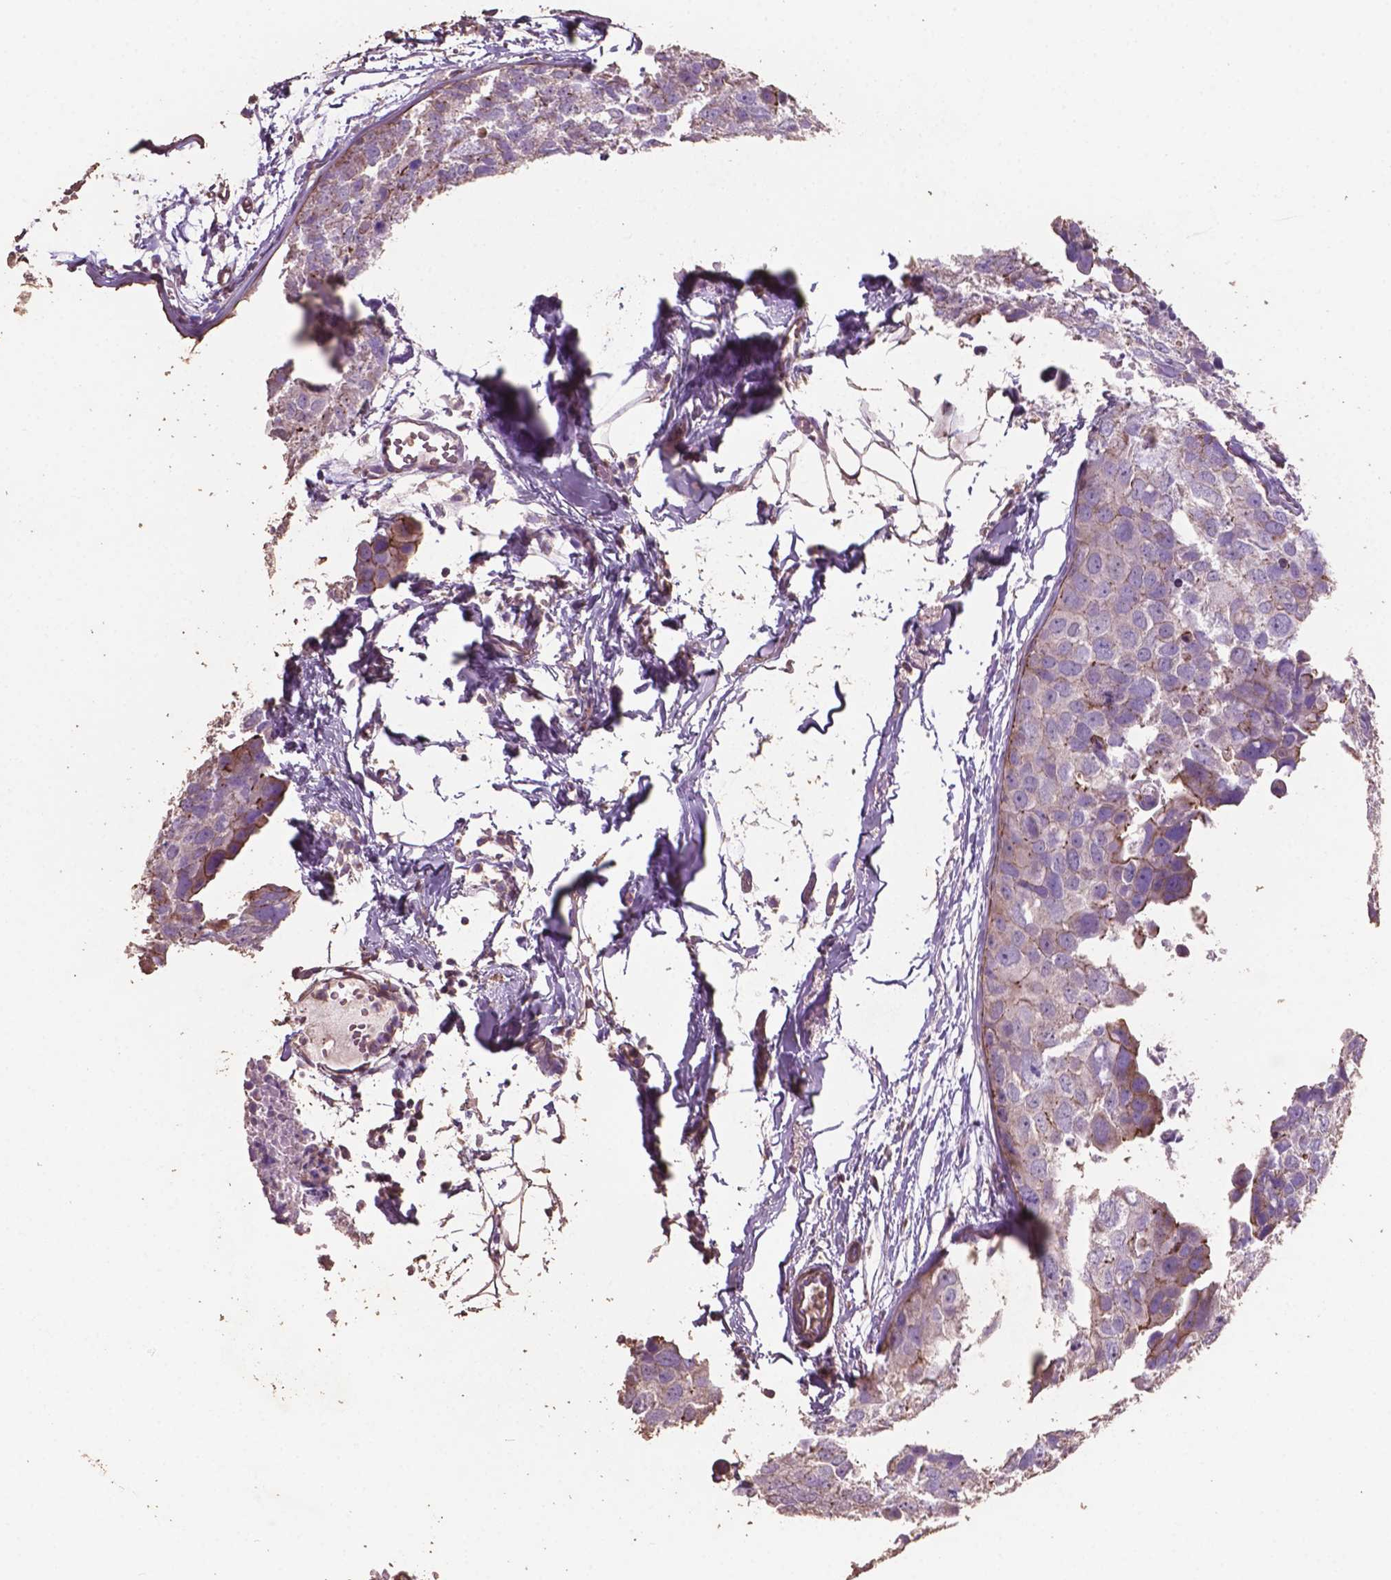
{"staining": {"intensity": "negative", "quantity": "none", "location": "none"}, "tissue": "breast cancer", "cell_type": "Tumor cells", "image_type": "cancer", "snomed": [{"axis": "morphology", "description": "Duct carcinoma"}, {"axis": "topography", "description": "Breast"}], "caption": "Tumor cells are negative for brown protein staining in breast infiltrating ductal carcinoma. (Stains: DAB (3,3'-diaminobenzidine) IHC with hematoxylin counter stain, Microscopy: brightfield microscopy at high magnification).", "gene": "COMMD4", "patient": {"sex": "female", "age": 38}}